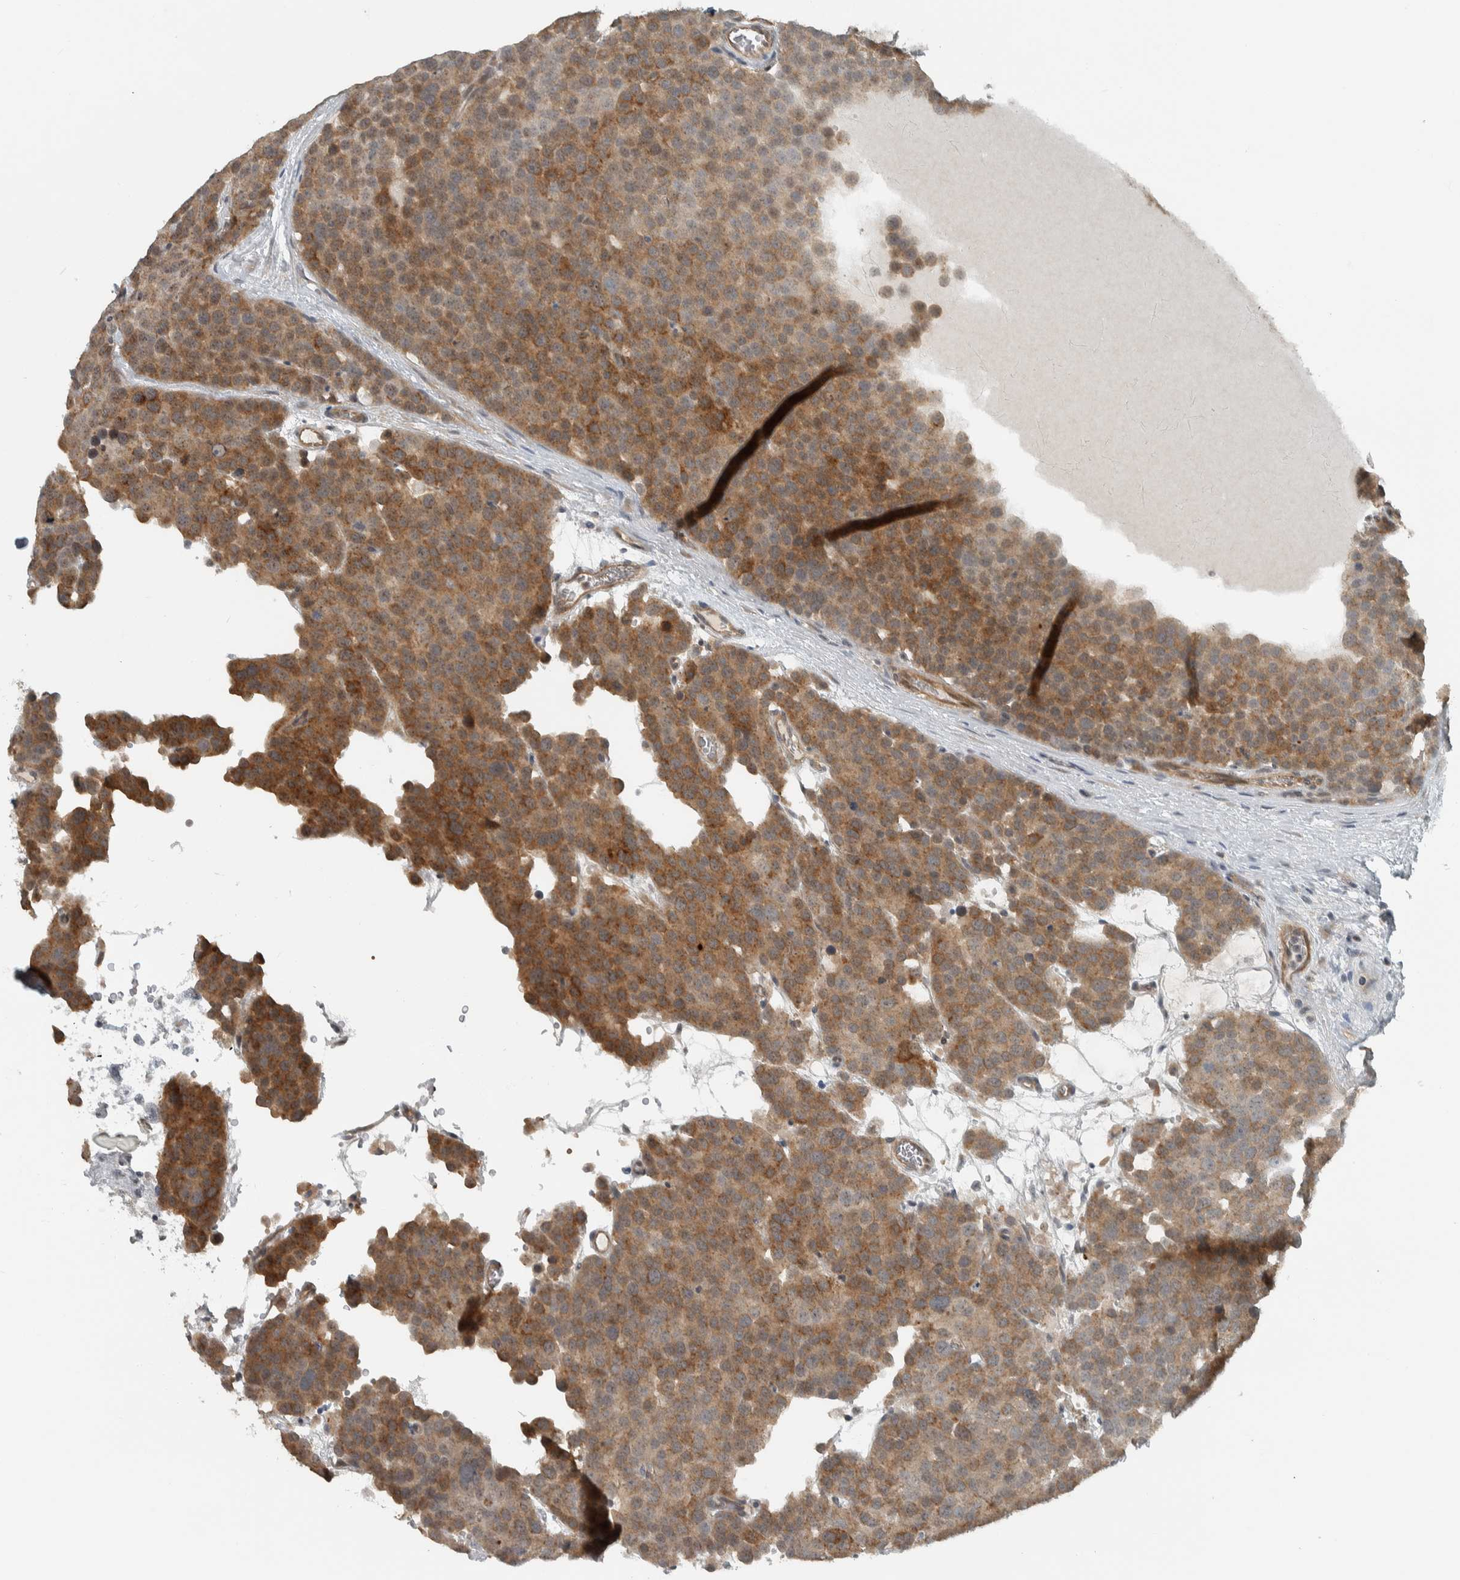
{"staining": {"intensity": "moderate", "quantity": ">75%", "location": "cytoplasmic/membranous"}, "tissue": "testis cancer", "cell_type": "Tumor cells", "image_type": "cancer", "snomed": [{"axis": "morphology", "description": "Seminoma, NOS"}, {"axis": "topography", "description": "Testis"}], "caption": "Immunohistochemistry (IHC) staining of testis cancer (seminoma), which exhibits medium levels of moderate cytoplasmic/membranous staining in approximately >75% of tumor cells indicating moderate cytoplasmic/membranous protein positivity. The staining was performed using DAB (brown) for protein detection and nuclei were counterstained in hematoxylin (blue).", "gene": "NAPG", "patient": {"sex": "male", "age": 71}}